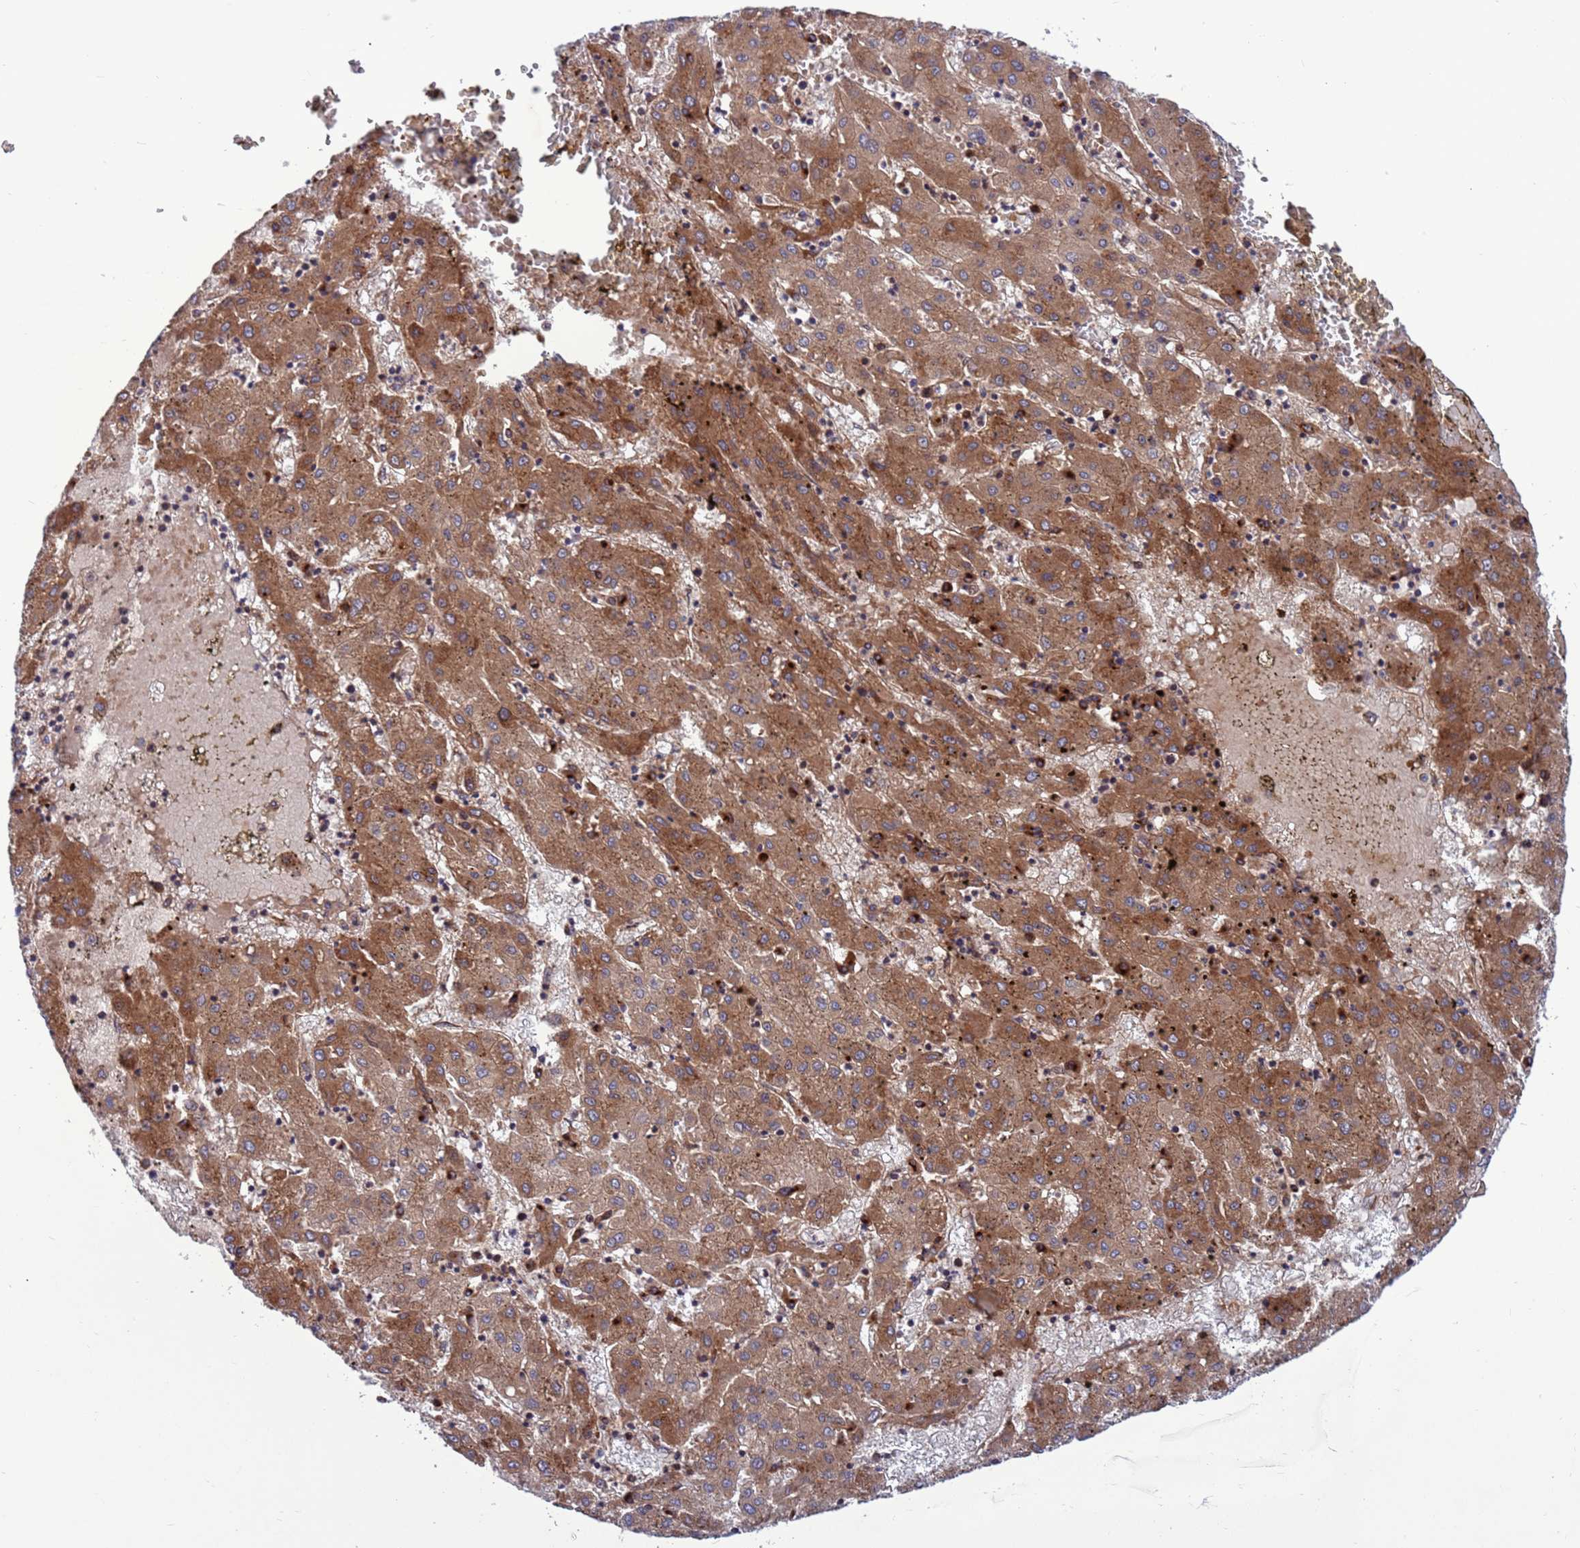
{"staining": {"intensity": "moderate", "quantity": ">75%", "location": "cytoplasmic/membranous"}, "tissue": "liver cancer", "cell_type": "Tumor cells", "image_type": "cancer", "snomed": [{"axis": "morphology", "description": "Carcinoma, Hepatocellular, NOS"}, {"axis": "topography", "description": "Liver"}], "caption": "A histopathology image of human hepatocellular carcinoma (liver) stained for a protein demonstrates moderate cytoplasmic/membranous brown staining in tumor cells. (DAB IHC with brightfield microscopy, high magnification).", "gene": "ZC3HAV1", "patient": {"sex": "male", "age": 72}}